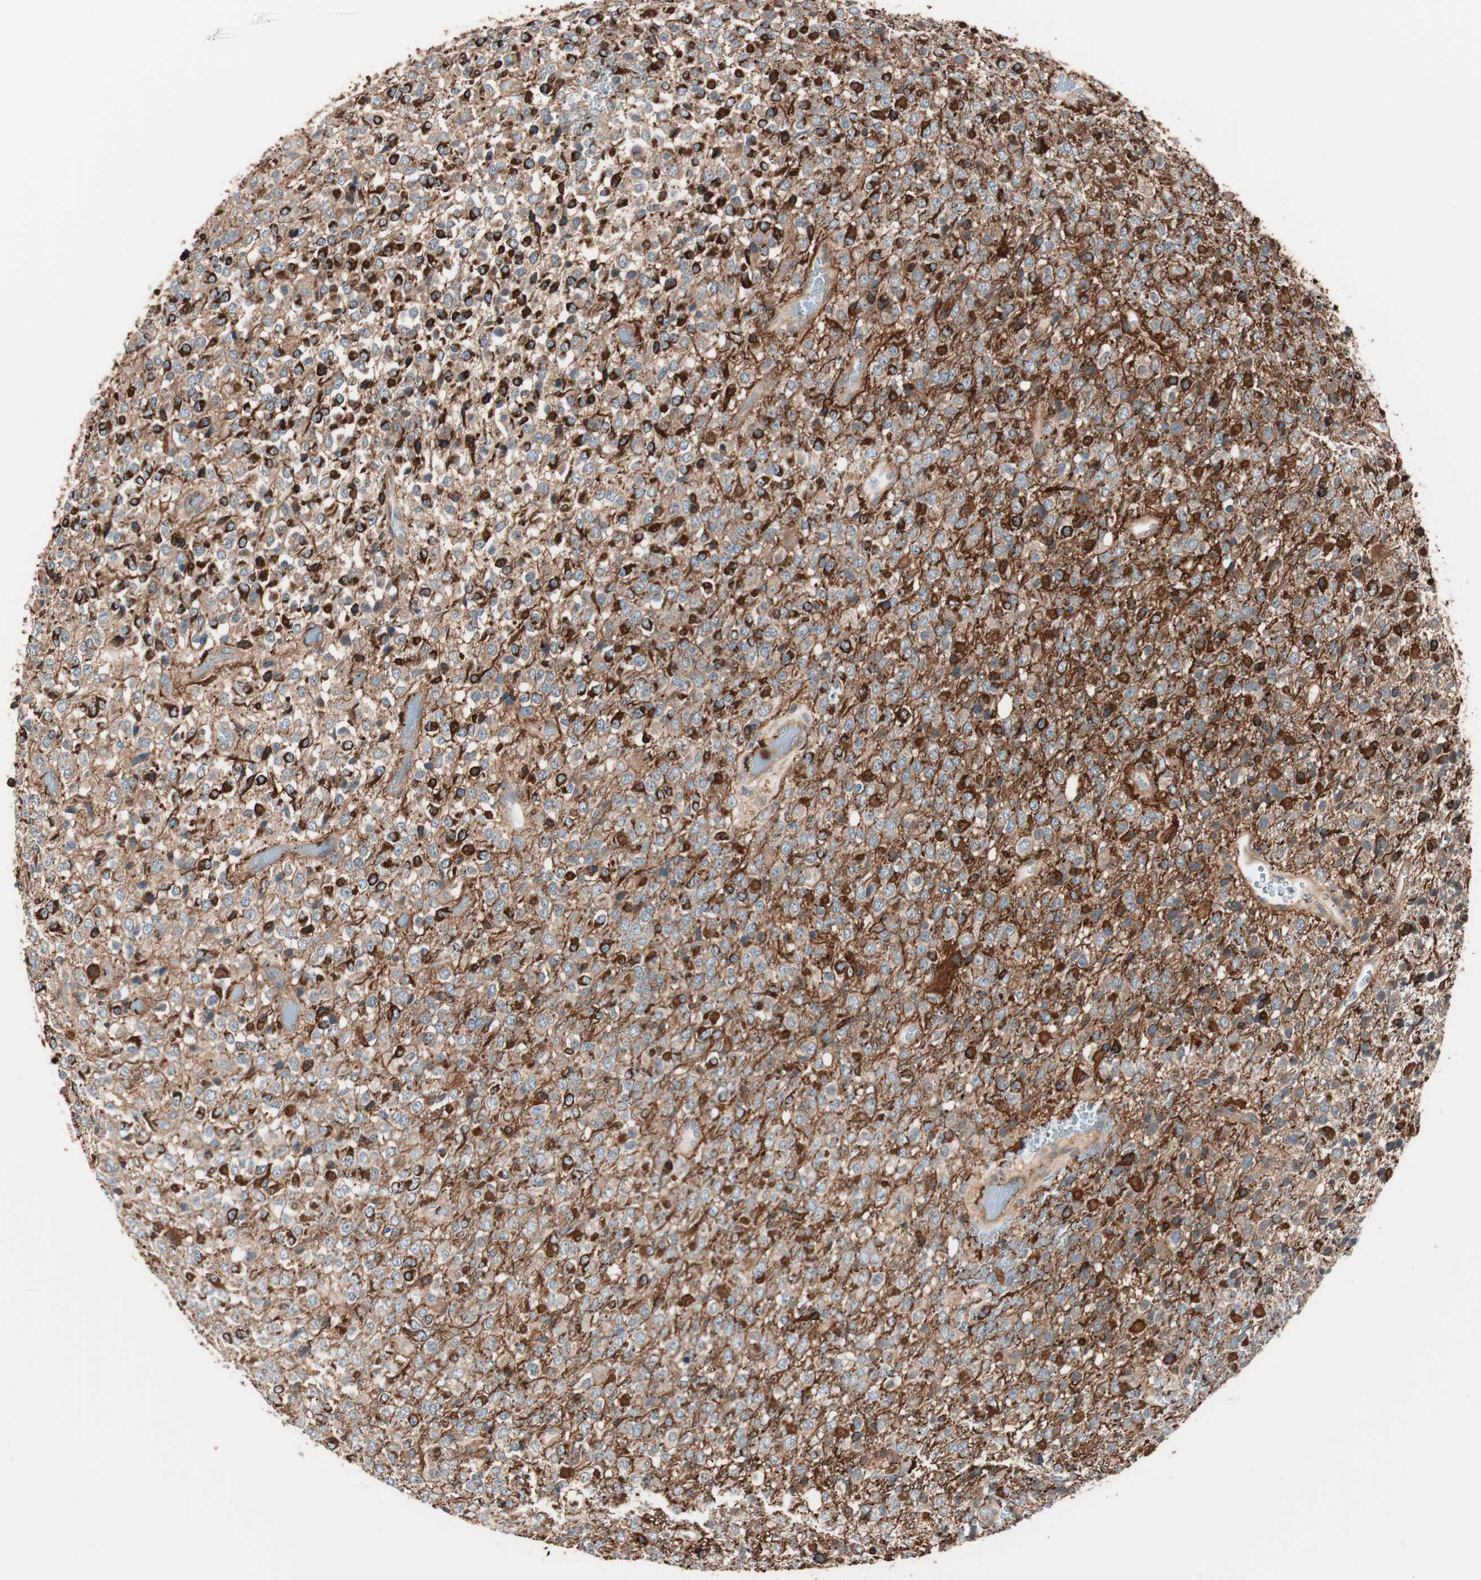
{"staining": {"intensity": "strong", "quantity": ">75%", "location": "cytoplasmic/membranous"}, "tissue": "glioma", "cell_type": "Tumor cells", "image_type": "cancer", "snomed": [{"axis": "morphology", "description": "Glioma, malignant, High grade"}, {"axis": "topography", "description": "pancreas cauda"}], "caption": "Human malignant glioma (high-grade) stained with a protein marker displays strong staining in tumor cells.", "gene": "TSG101", "patient": {"sex": "male", "age": 60}}